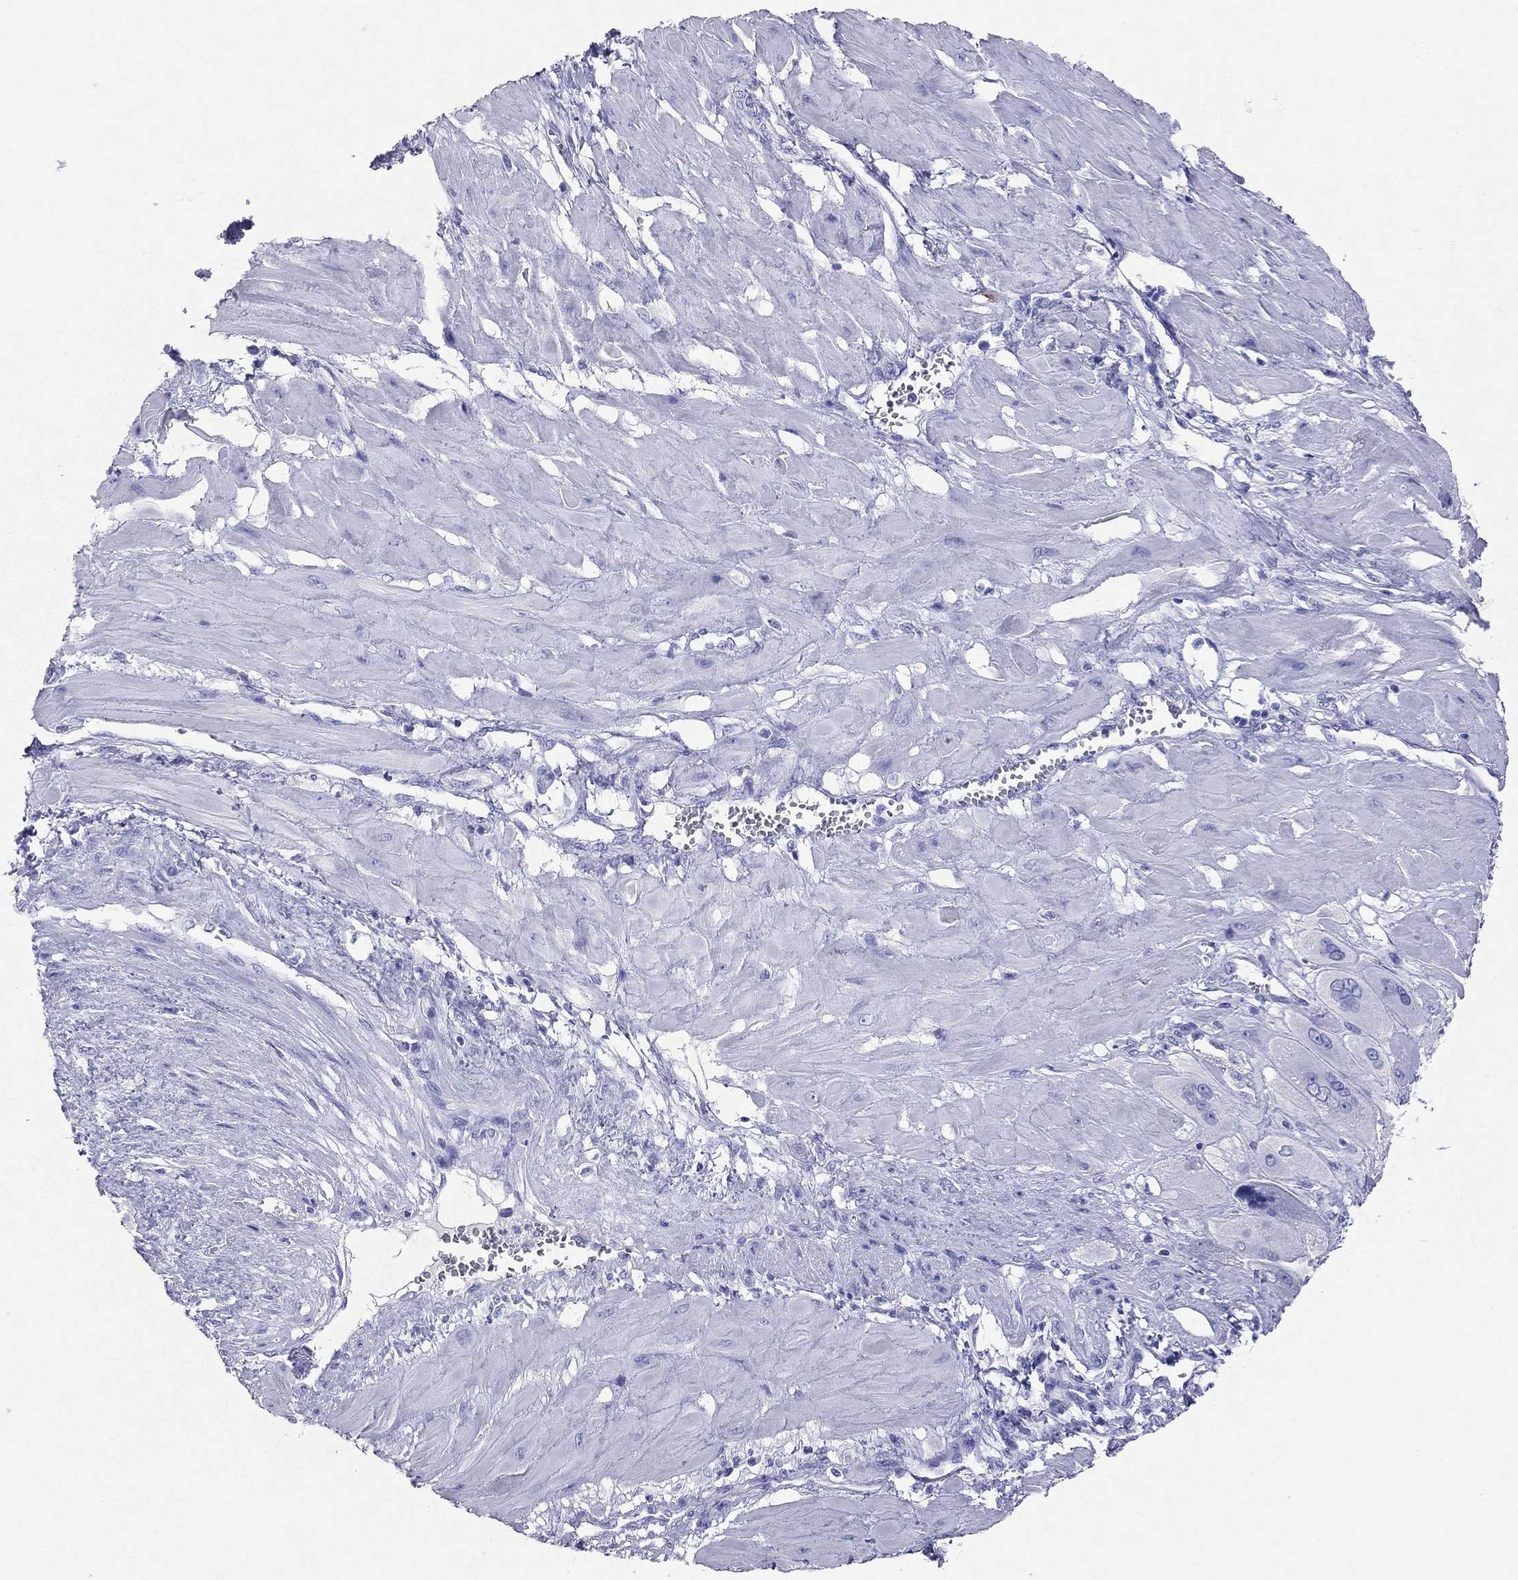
{"staining": {"intensity": "negative", "quantity": "none", "location": "none"}, "tissue": "cervical cancer", "cell_type": "Tumor cells", "image_type": "cancer", "snomed": [{"axis": "morphology", "description": "Squamous cell carcinoma, NOS"}, {"axis": "topography", "description": "Cervix"}], "caption": "A photomicrograph of squamous cell carcinoma (cervical) stained for a protein reveals no brown staining in tumor cells. (DAB IHC, high magnification).", "gene": "ARMC12", "patient": {"sex": "female", "age": 34}}